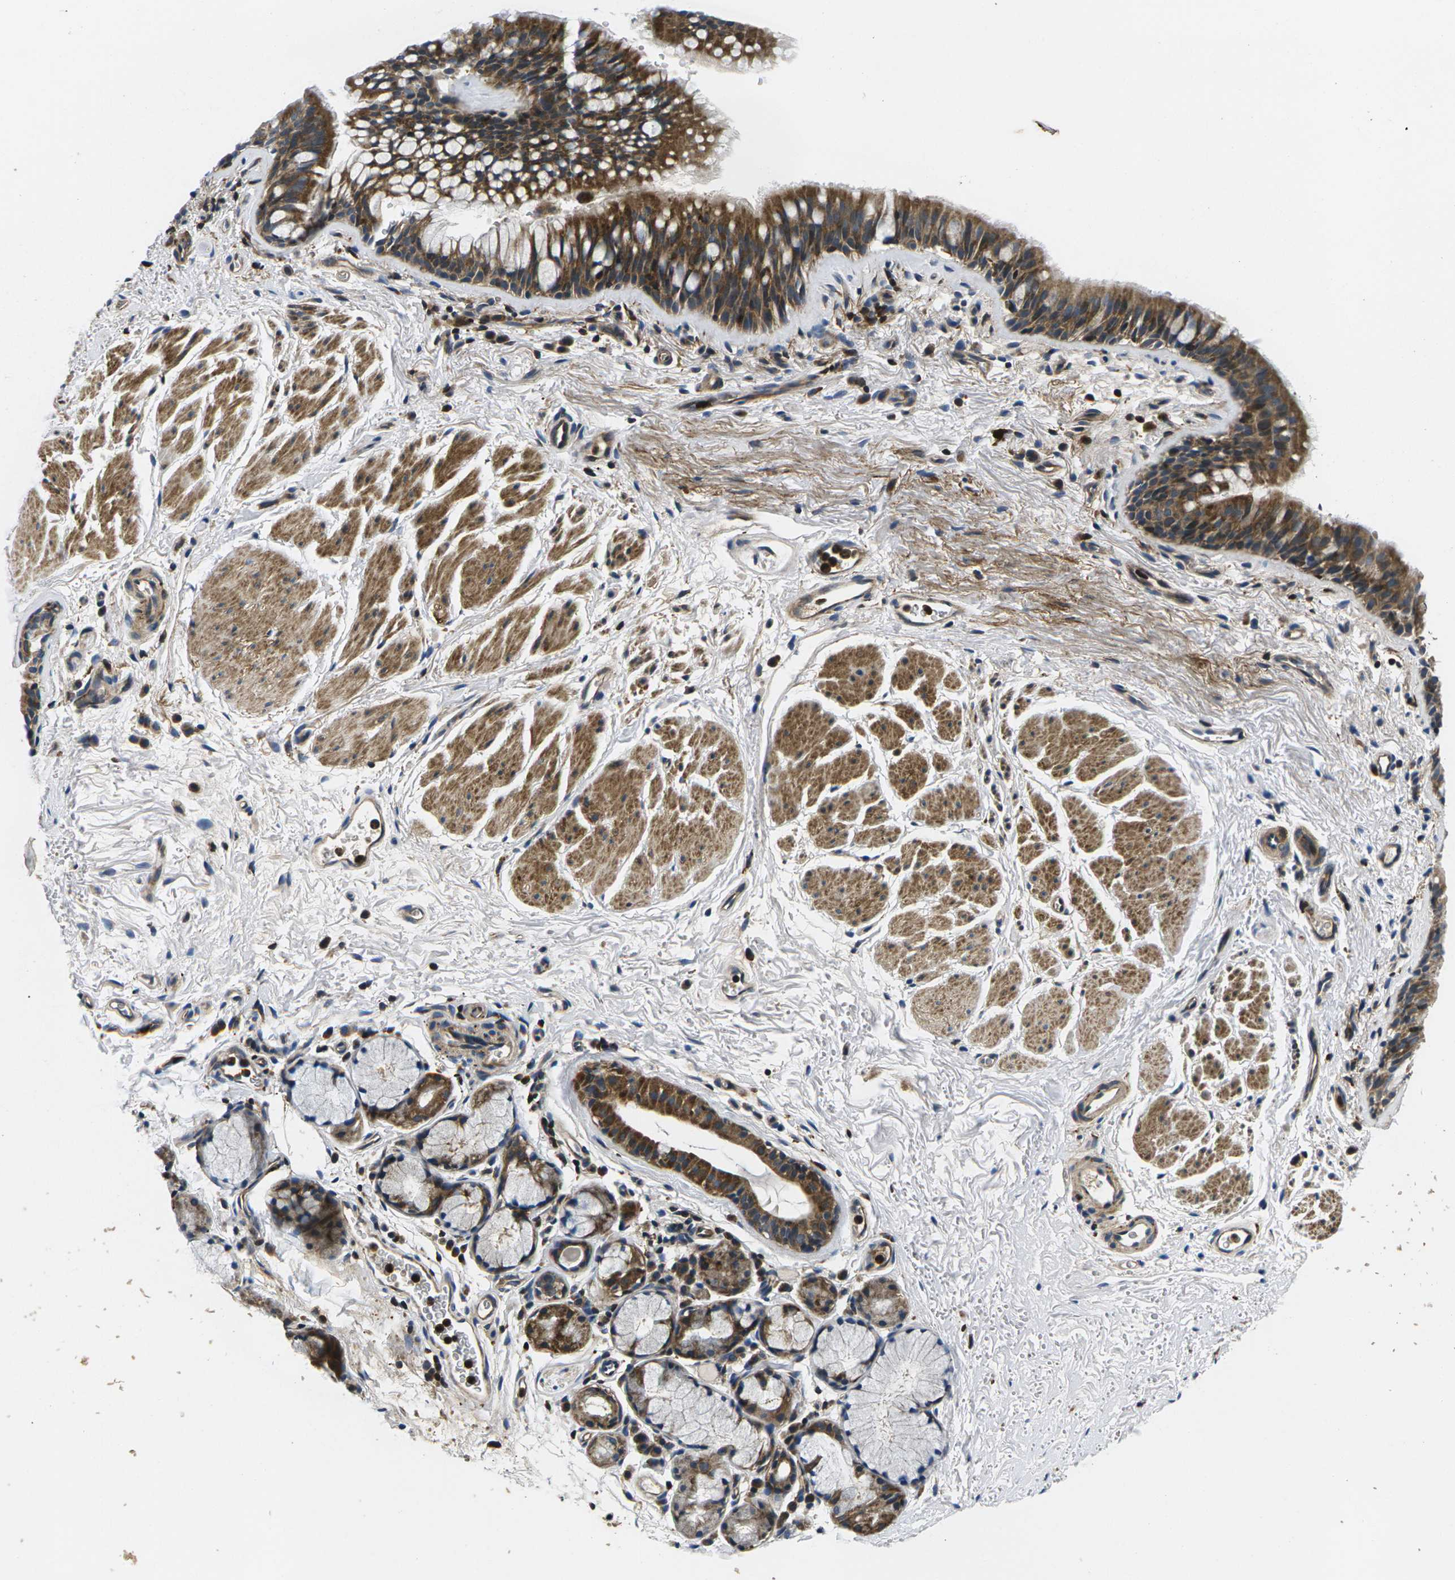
{"staining": {"intensity": "strong", "quantity": ">75%", "location": "cytoplasmic/membranous"}, "tissue": "bronchus", "cell_type": "Respiratory epithelial cells", "image_type": "normal", "snomed": [{"axis": "morphology", "description": "Normal tissue, NOS"}, {"axis": "topography", "description": "Cartilage tissue"}, {"axis": "topography", "description": "Bronchus"}], "caption": "Protein expression analysis of unremarkable bronchus displays strong cytoplasmic/membranous positivity in about >75% of respiratory epithelial cells. (brown staining indicates protein expression, while blue staining denotes nuclei).", "gene": "PLCE1", "patient": {"sex": "female", "age": 53}}